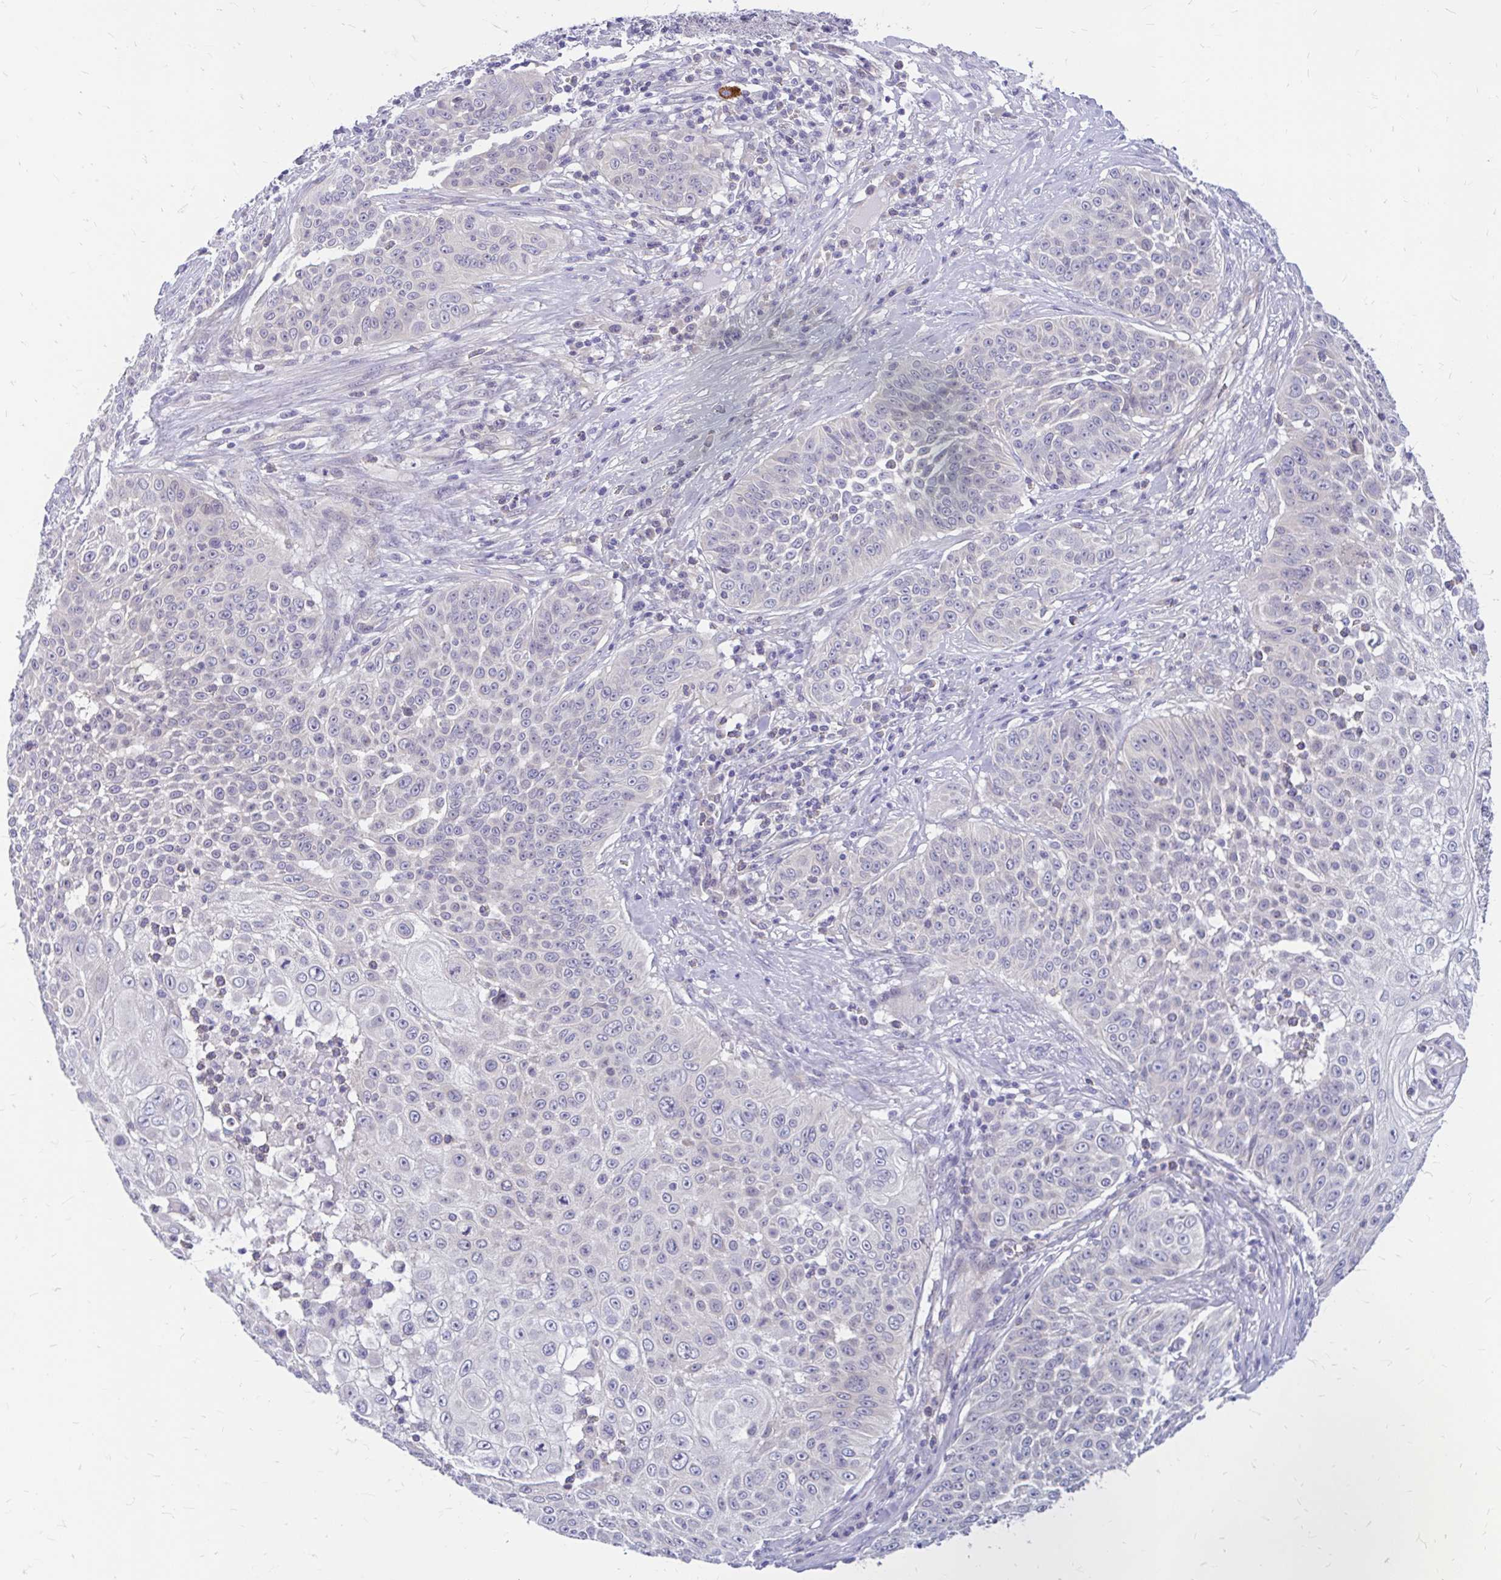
{"staining": {"intensity": "negative", "quantity": "none", "location": "none"}, "tissue": "skin cancer", "cell_type": "Tumor cells", "image_type": "cancer", "snomed": [{"axis": "morphology", "description": "Squamous cell carcinoma, NOS"}, {"axis": "topography", "description": "Skin"}], "caption": "A histopathology image of human skin cancer (squamous cell carcinoma) is negative for staining in tumor cells. Nuclei are stained in blue.", "gene": "MAP1LC3A", "patient": {"sex": "male", "age": 24}}